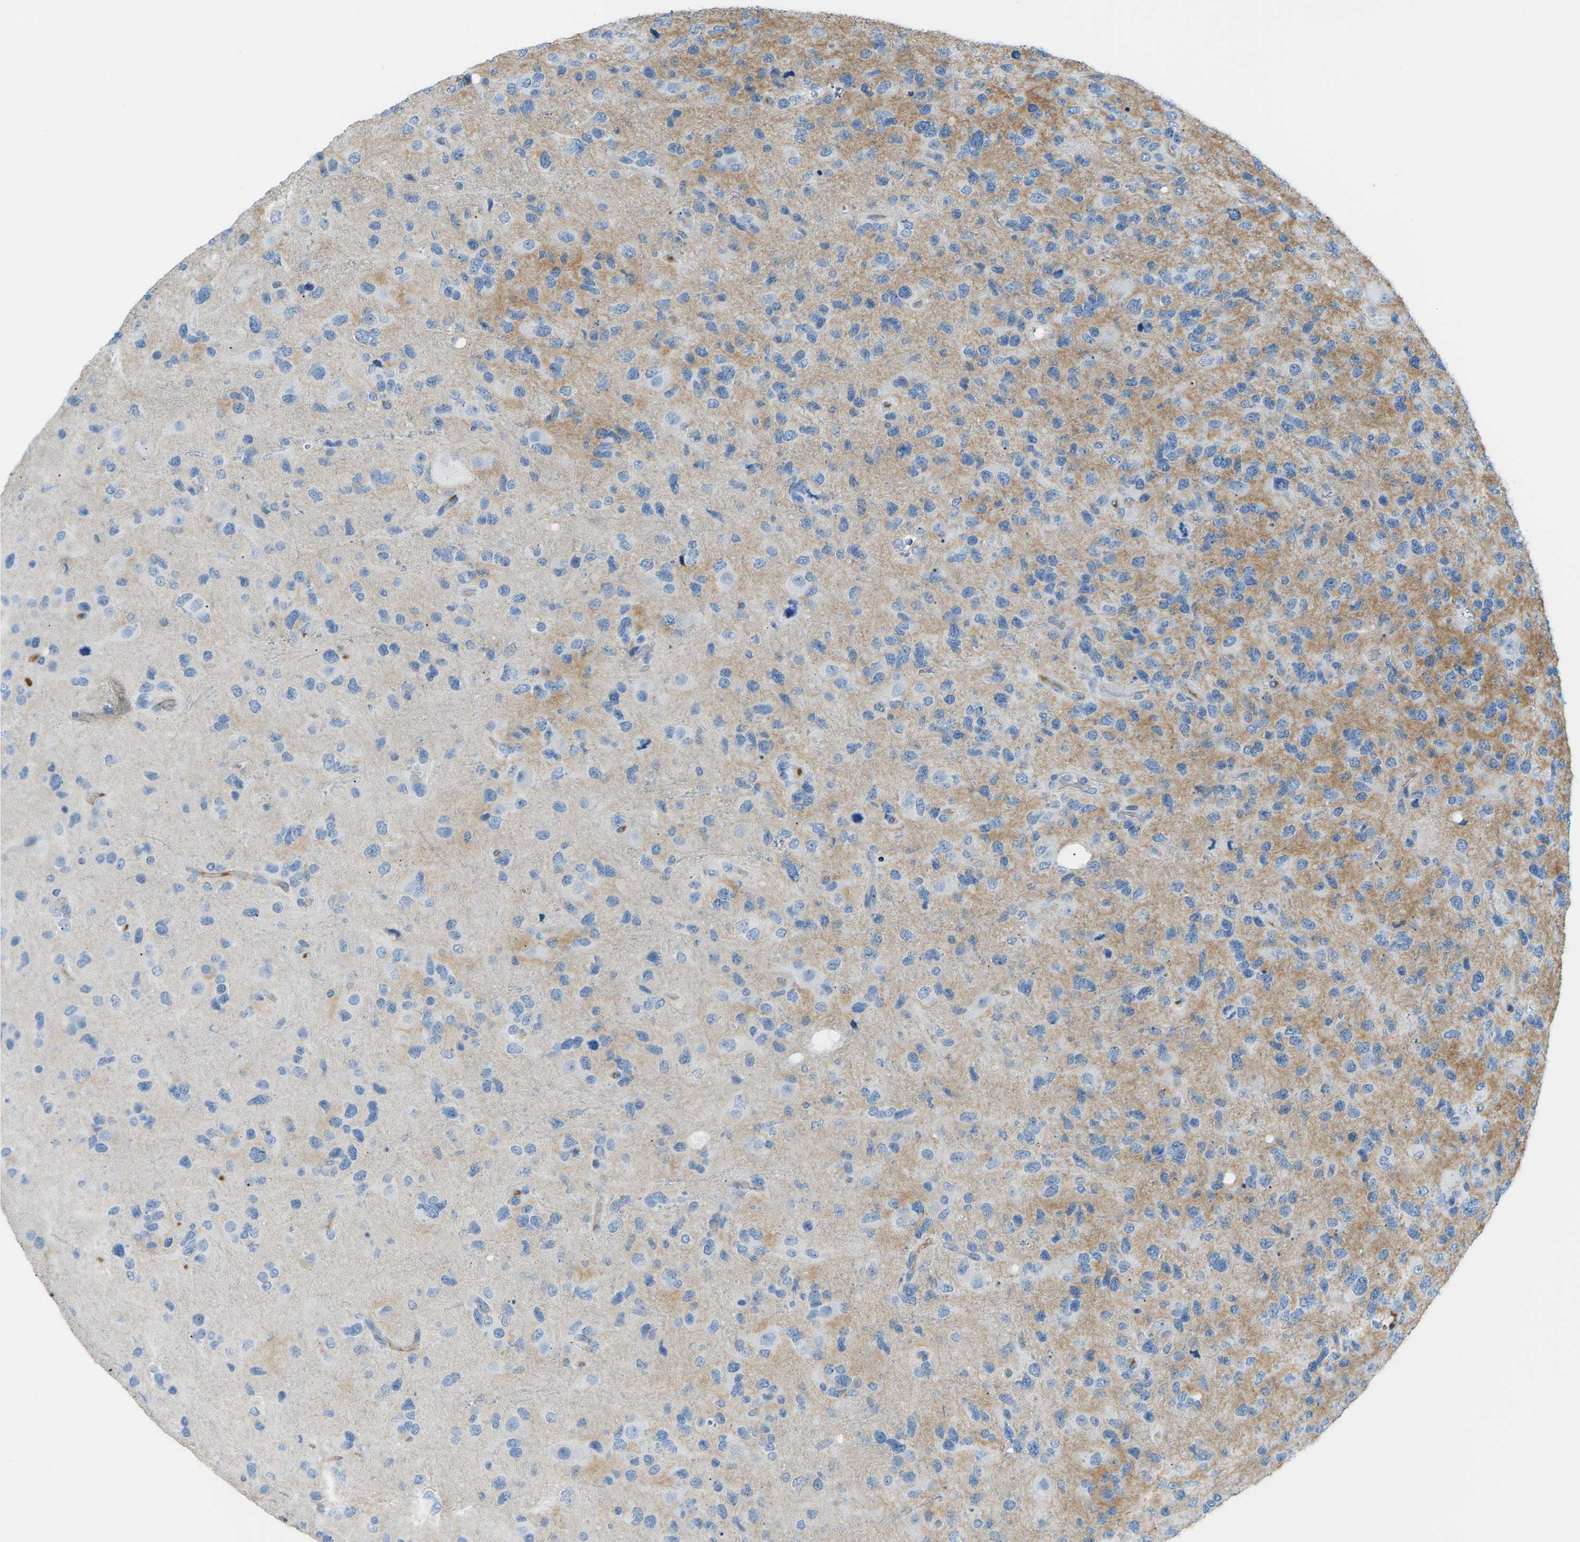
{"staining": {"intensity": "negative", "quantity": "none", "location": "none"}, "tissue": "glioma", "cell_type": "Tumor cells", "image_type": "cancer", "snomed": [{"axis": "morphology", "description": "Glioma, malignant, High grade"}, {"axis": "topography", "description": "Brain"}], "caption": "Malignant glioma (high-grade) stained for a protein using immunohistochemistry displays no staining tumor cells.", "gene": "CFI", "patient": {"sex": "female", "age": 58}}